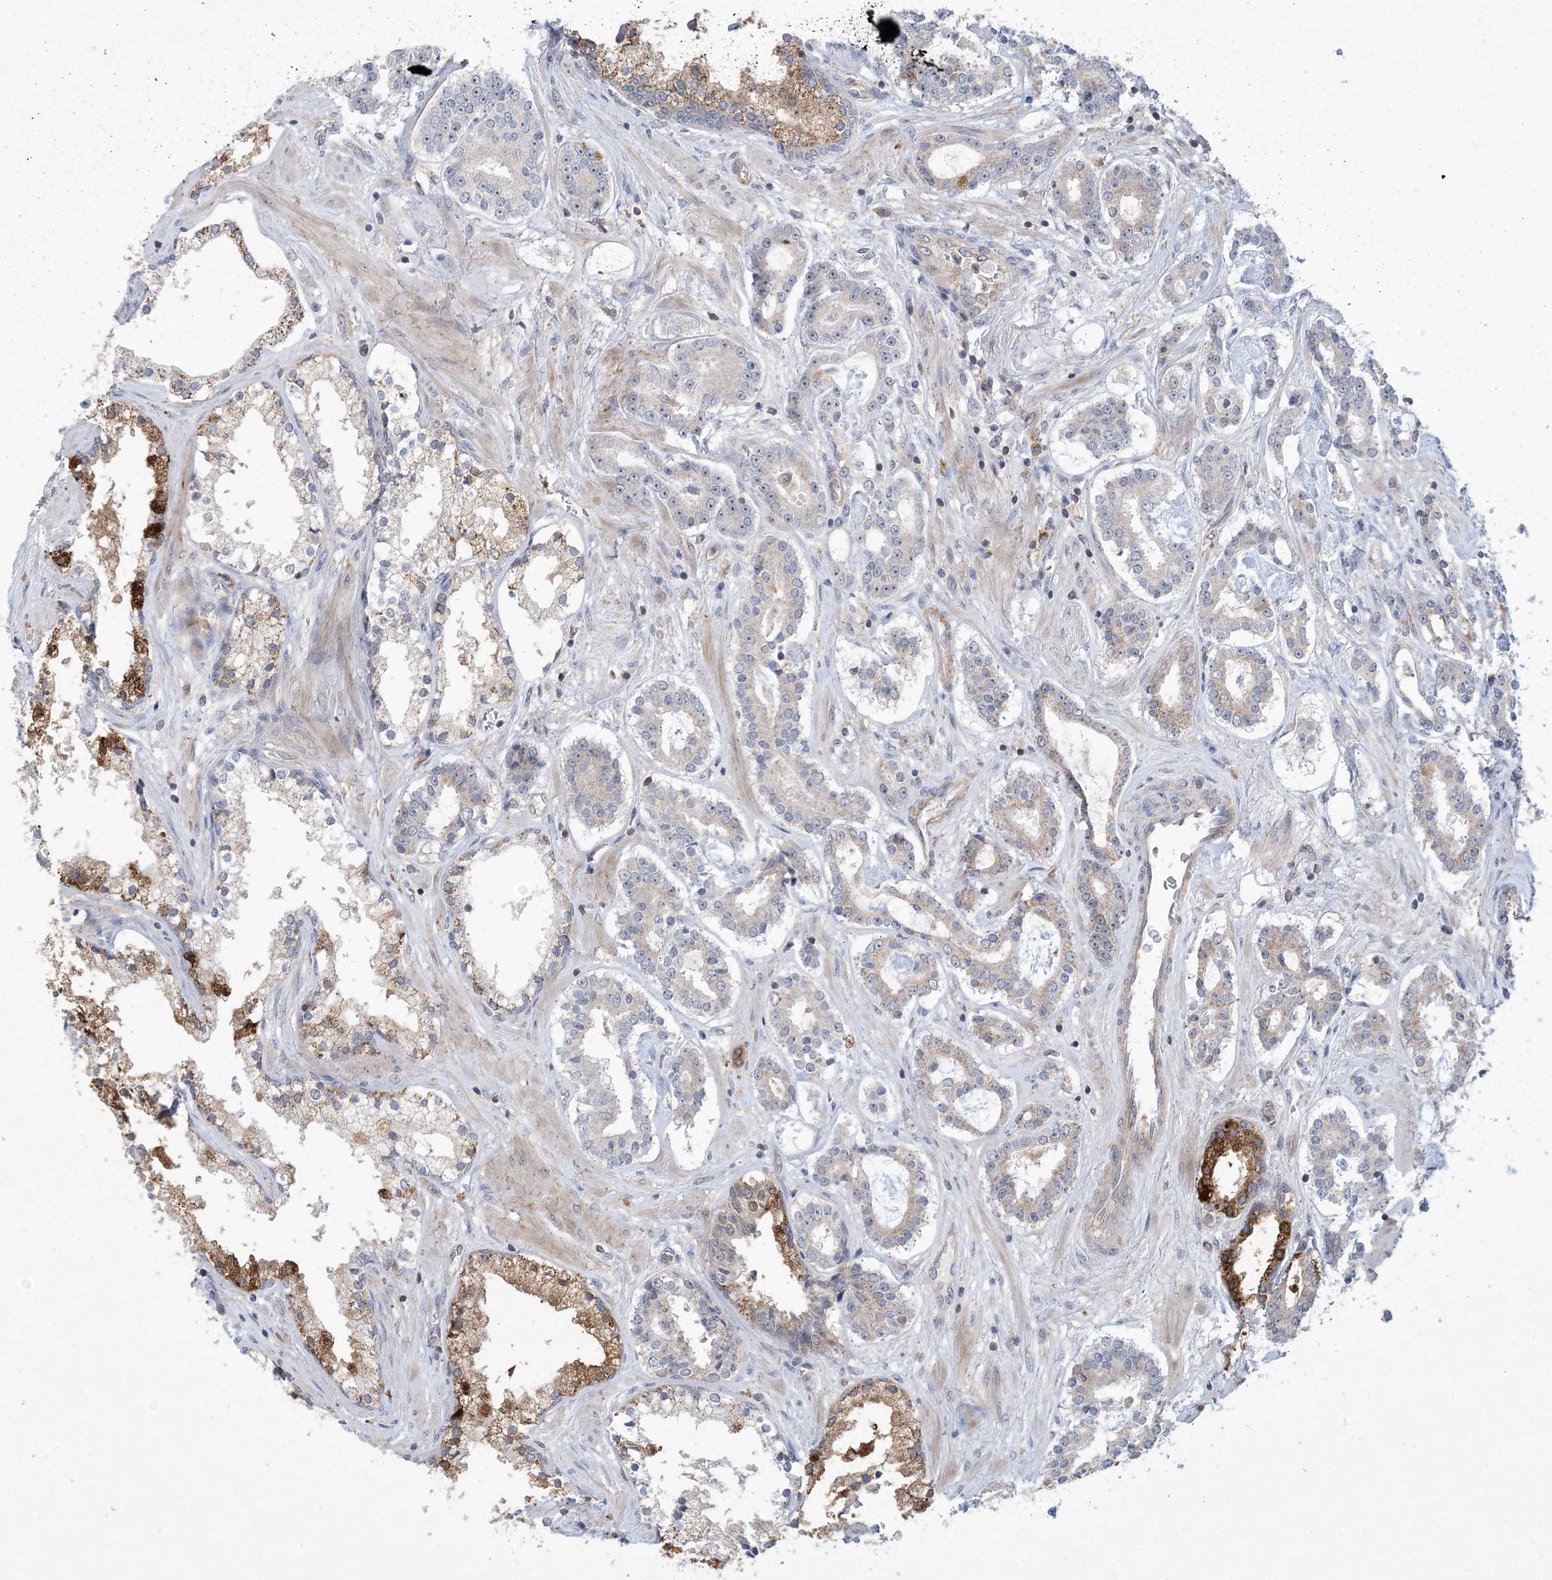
{"staining": {"intensity": "moderate", "quantity": "<25%", "location": "cytoplasmic/membranous"}, "tissue": "prostate cancer", "cell_type": "Tumor cells", "image_type": "cancer", "snomed": [{"axis": "morphology", "description": "Adenocarcinoma, High grade"}, {"axis": "topography", "description": "Prostate"}], "caption": "Immunohistochemistry (IHC) of human high-grade adenocarcinoma (prostate) reveals low levels of moderate cytoplasmic/membranous staining in approximately <25% of tumor cells. The protein is shown in brown color, while the nuclei are stained blue.", "gene": "AOC1", "patient": {"sex": "male", "age": 58}}